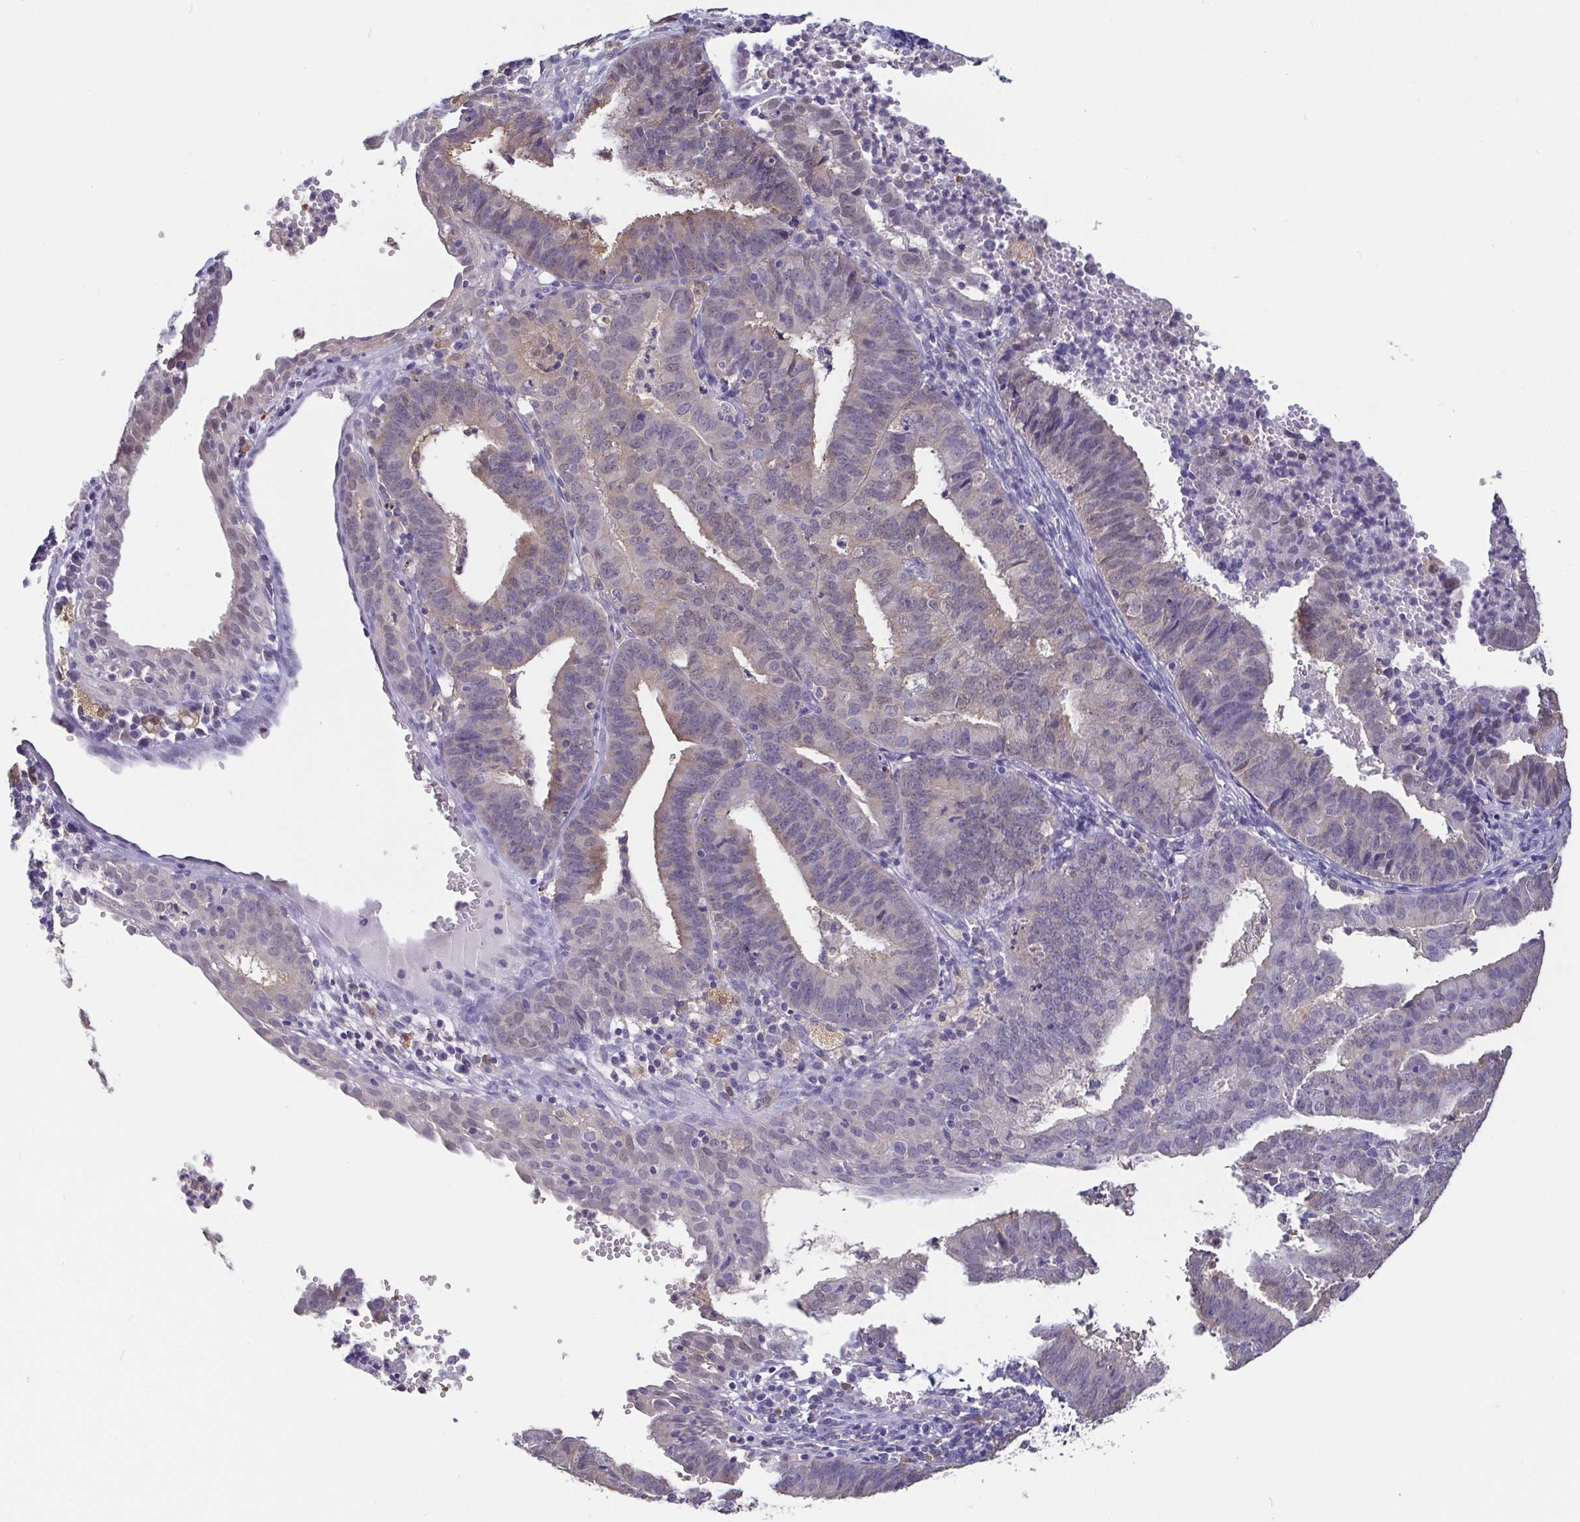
{"staining": {"intensity": "weak", "quantity": "<25%", "location": "cytoplasmic/membranous"}, "tissue": "endometrial cancer", "cell_type": "Tumor cells", "image_type": "cancer", "snomed": [{"axis": "morphology", "description": "Adenocarcinoma, NOS"}, {"axis": "topography", "description": "Endometrium"}], "caption": "DAB (3,3'-diaminobenzidine) immunohistochemical staining of endometrial cancer displays no significant expression in tumor cells.", "gene": "IDH1", "patient": {"sex": "female", "age": 73}}